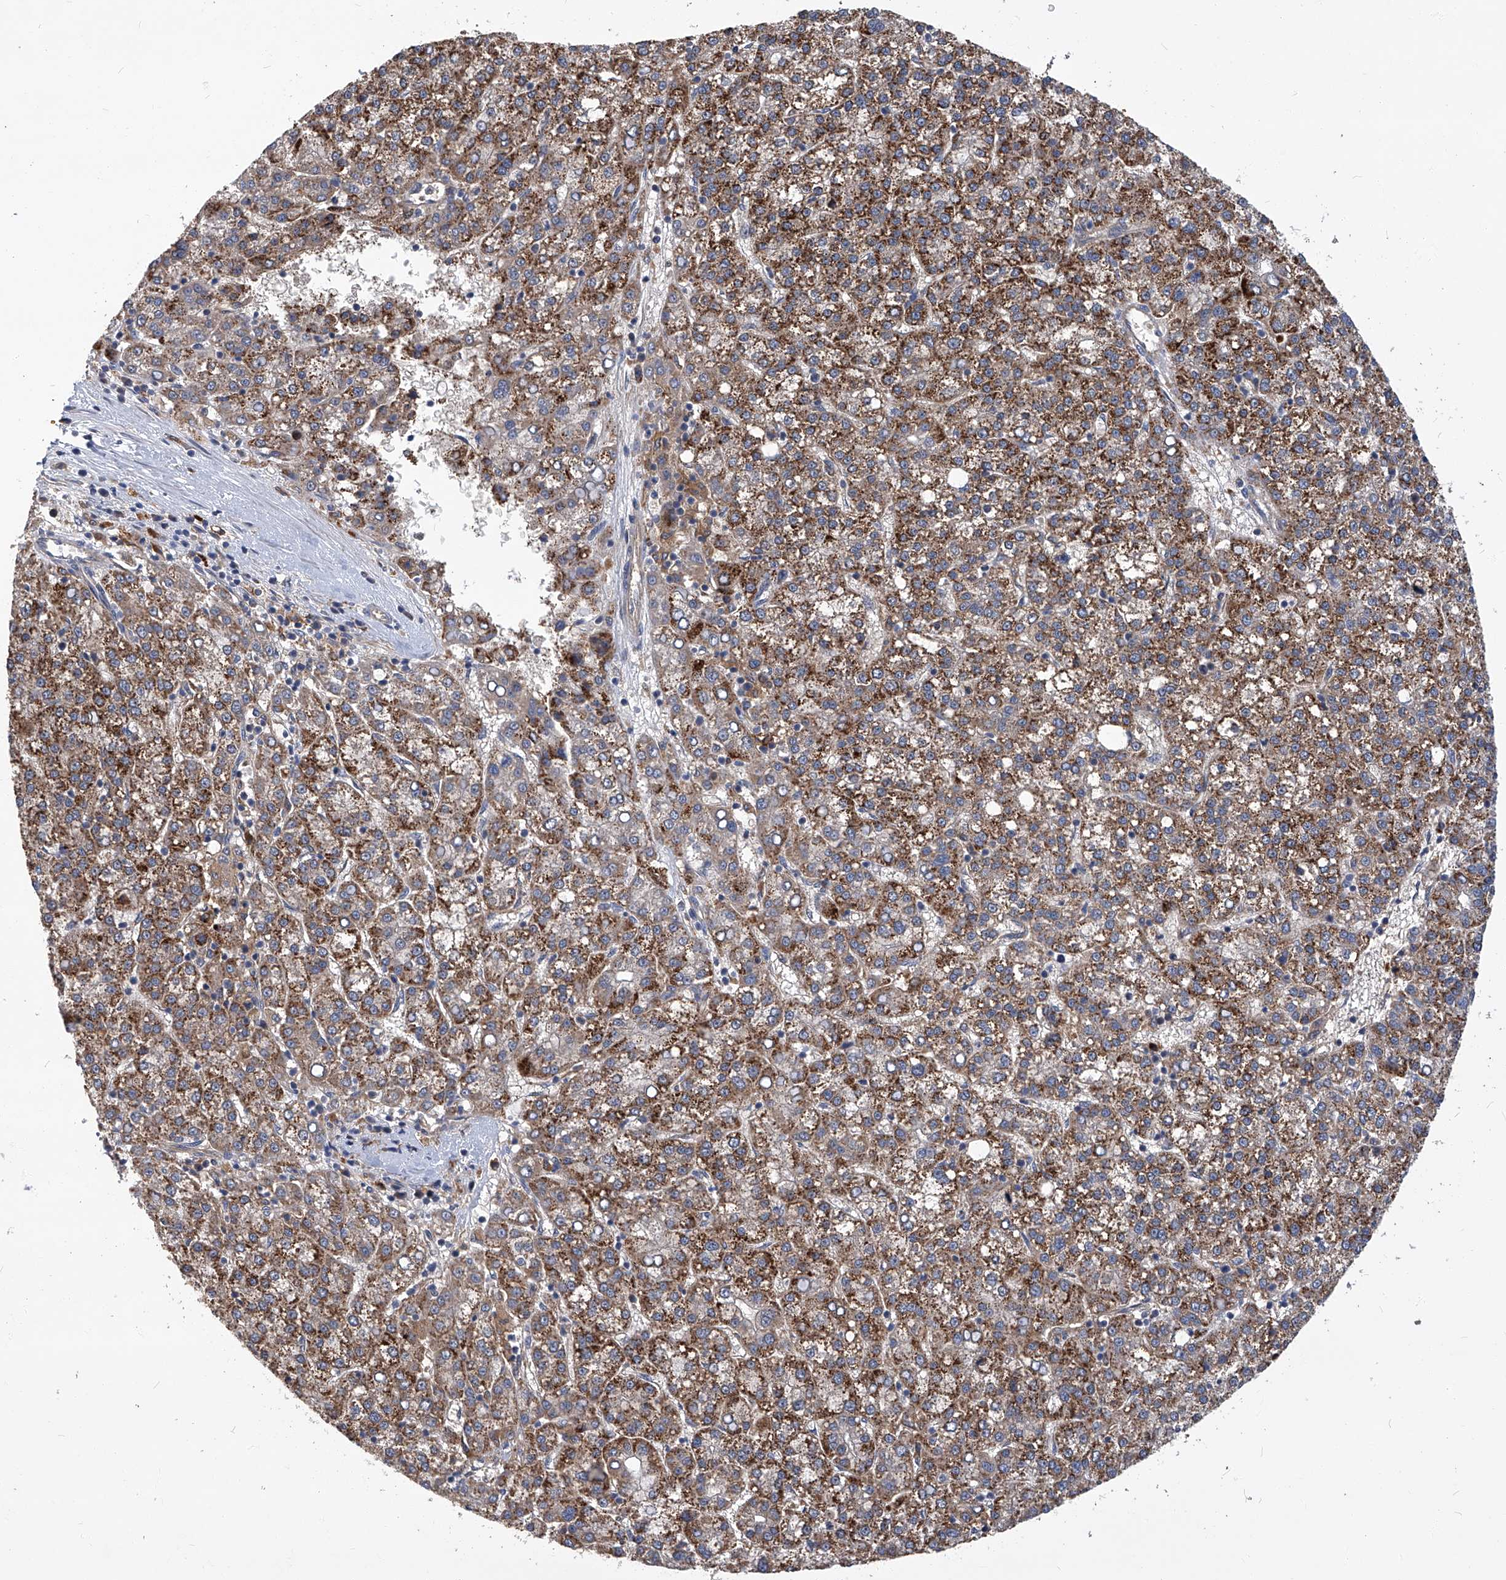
{"staining": {"intensity": "strong", "quantity": ">75%", "location": "cytoplasmic/membranous"}, "tissue": "liver cancer", "cell_type": "Tumor cells", "image_type": "cancer", "snomed": [{"axis": "morphology", "description": "Carcinoma, Hepatocellular, NOS"}, {"axis": "topography", "description": "Liver"}], "caption": "Immunohistochemistry (DAB) staining of liver cancer displays strong cytoplasmic/membranous protein positivity in about >75% of tumor cells.", "gene": "TNFRSF13B", "patient": {"sex": "female", "age": 58}}